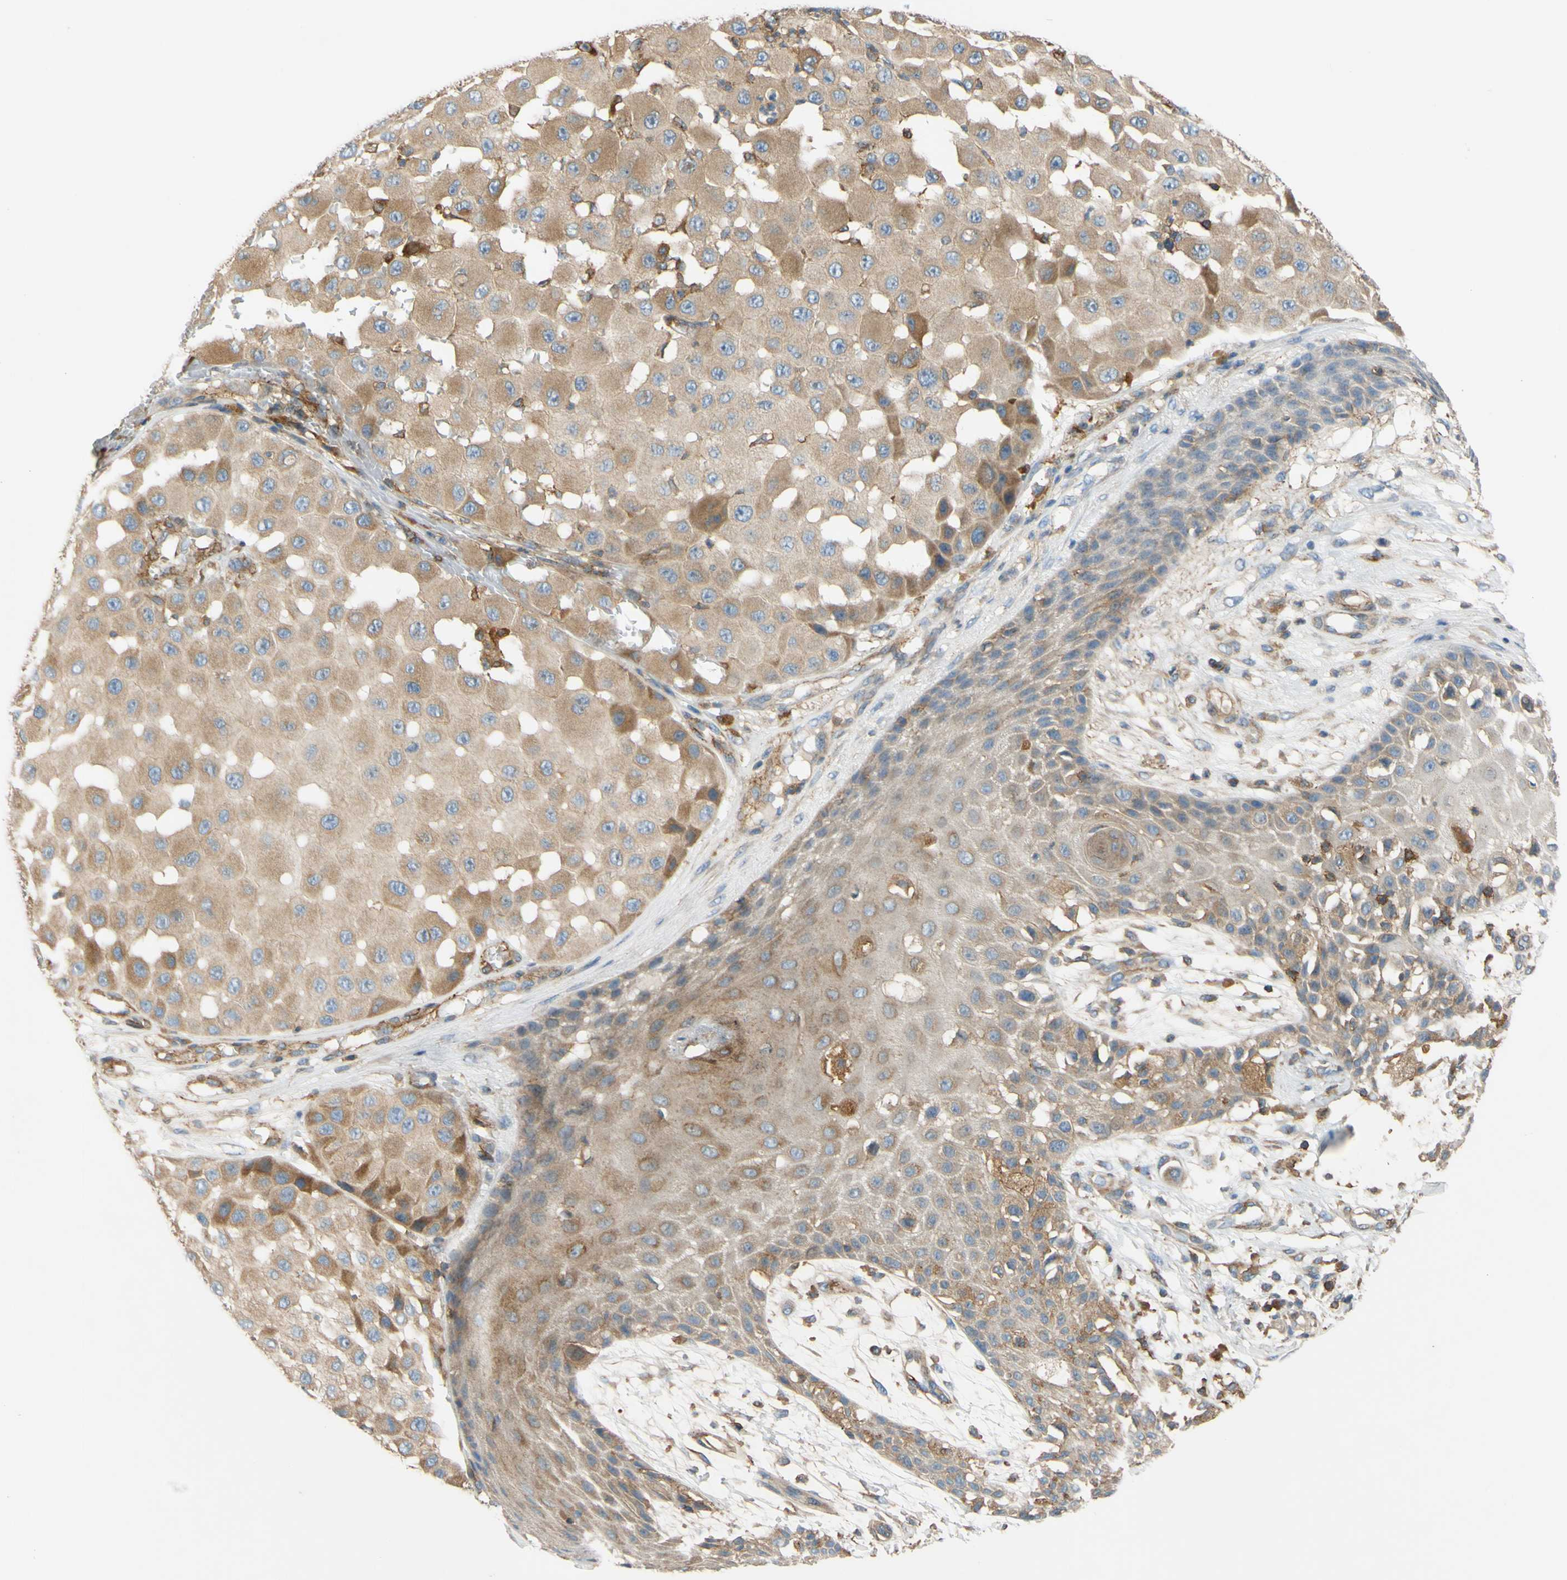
{"staining": {"intensity": "weak", "quantity": ">75%", "location": "cytoplasmic/membranous"}, "tissue": "melanoma", "cell_type": "Tumor cells", "image_type": "cancer", "snomed": [{"axis": "morphology", "description": "Malignant melanoma, NOS"}, {"axis": "topography", "description": "Skin"}], "caption": "Immunohistochemistry (IHC) (DAB) staining of malignant melanoma demonstrates weak cytoplasmic/membranous protein positivity in approximately >75% of tumor cells.", "gene": "POR", "patient": {"sex": "female", "age": 81}}